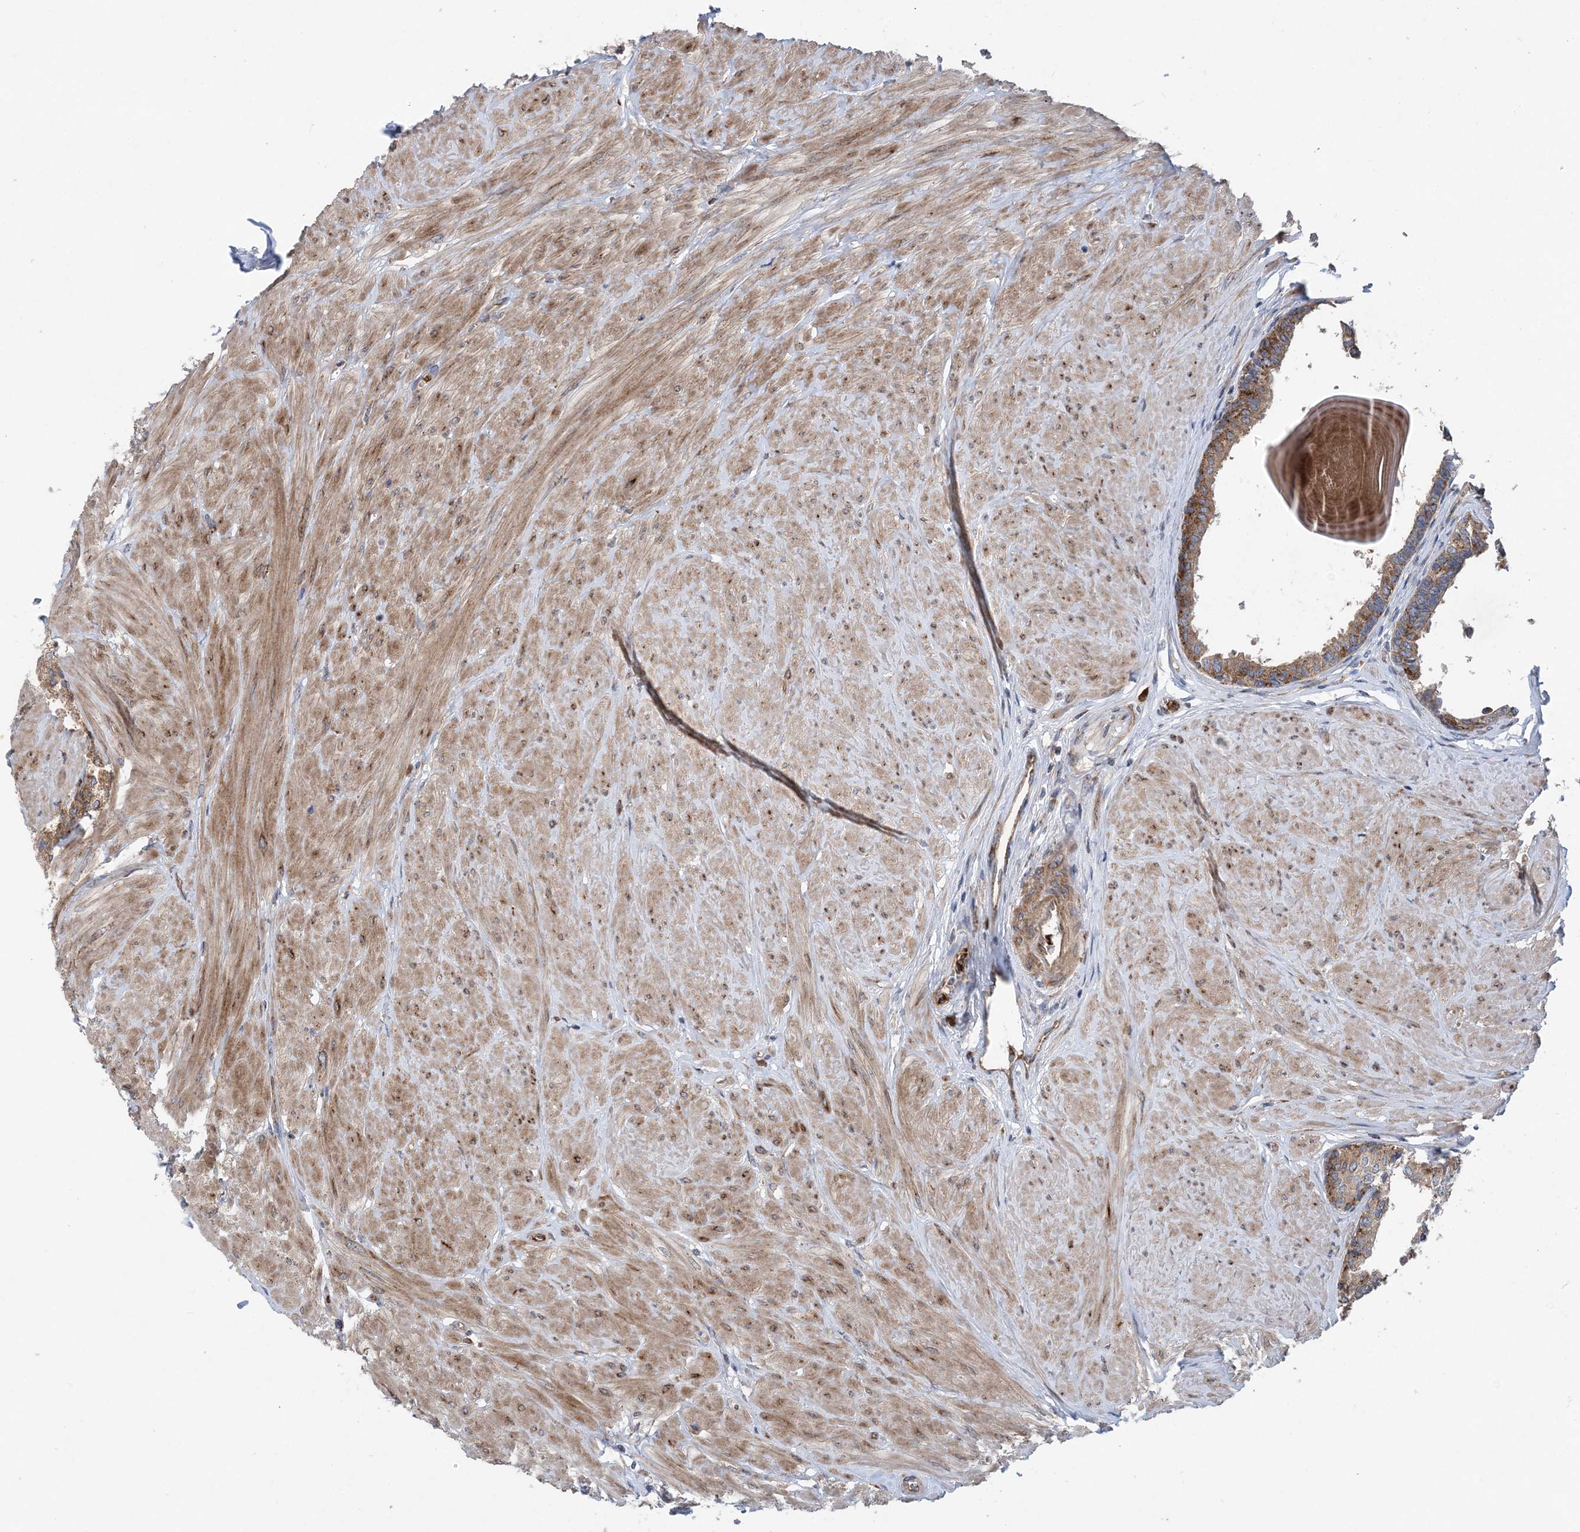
{"staining": {"intensity": "strong", "quantity": ">75%", "location": "cytoplasmic/membranous"}, "tissue": "prostate", "cell_type": "Glandular cells", "image_type": "normal", "snomed": [{"axis": "morphology", "description": "Normal tissue, NOS"}, {"axis": "topography", "description": "Prostate"}], "caption": "Brown immunohistochemical staining in benign prostate reveals strong cytoplasmic/membranous expression in about >75% of glandular cells. The staining is performed using DAB brown chromogen to label protein expression. The nuclei are counter-stained blue using hematoxylin.", "gene": "PTTG1IP", "patient": {"sex": "male", "age": 48}}